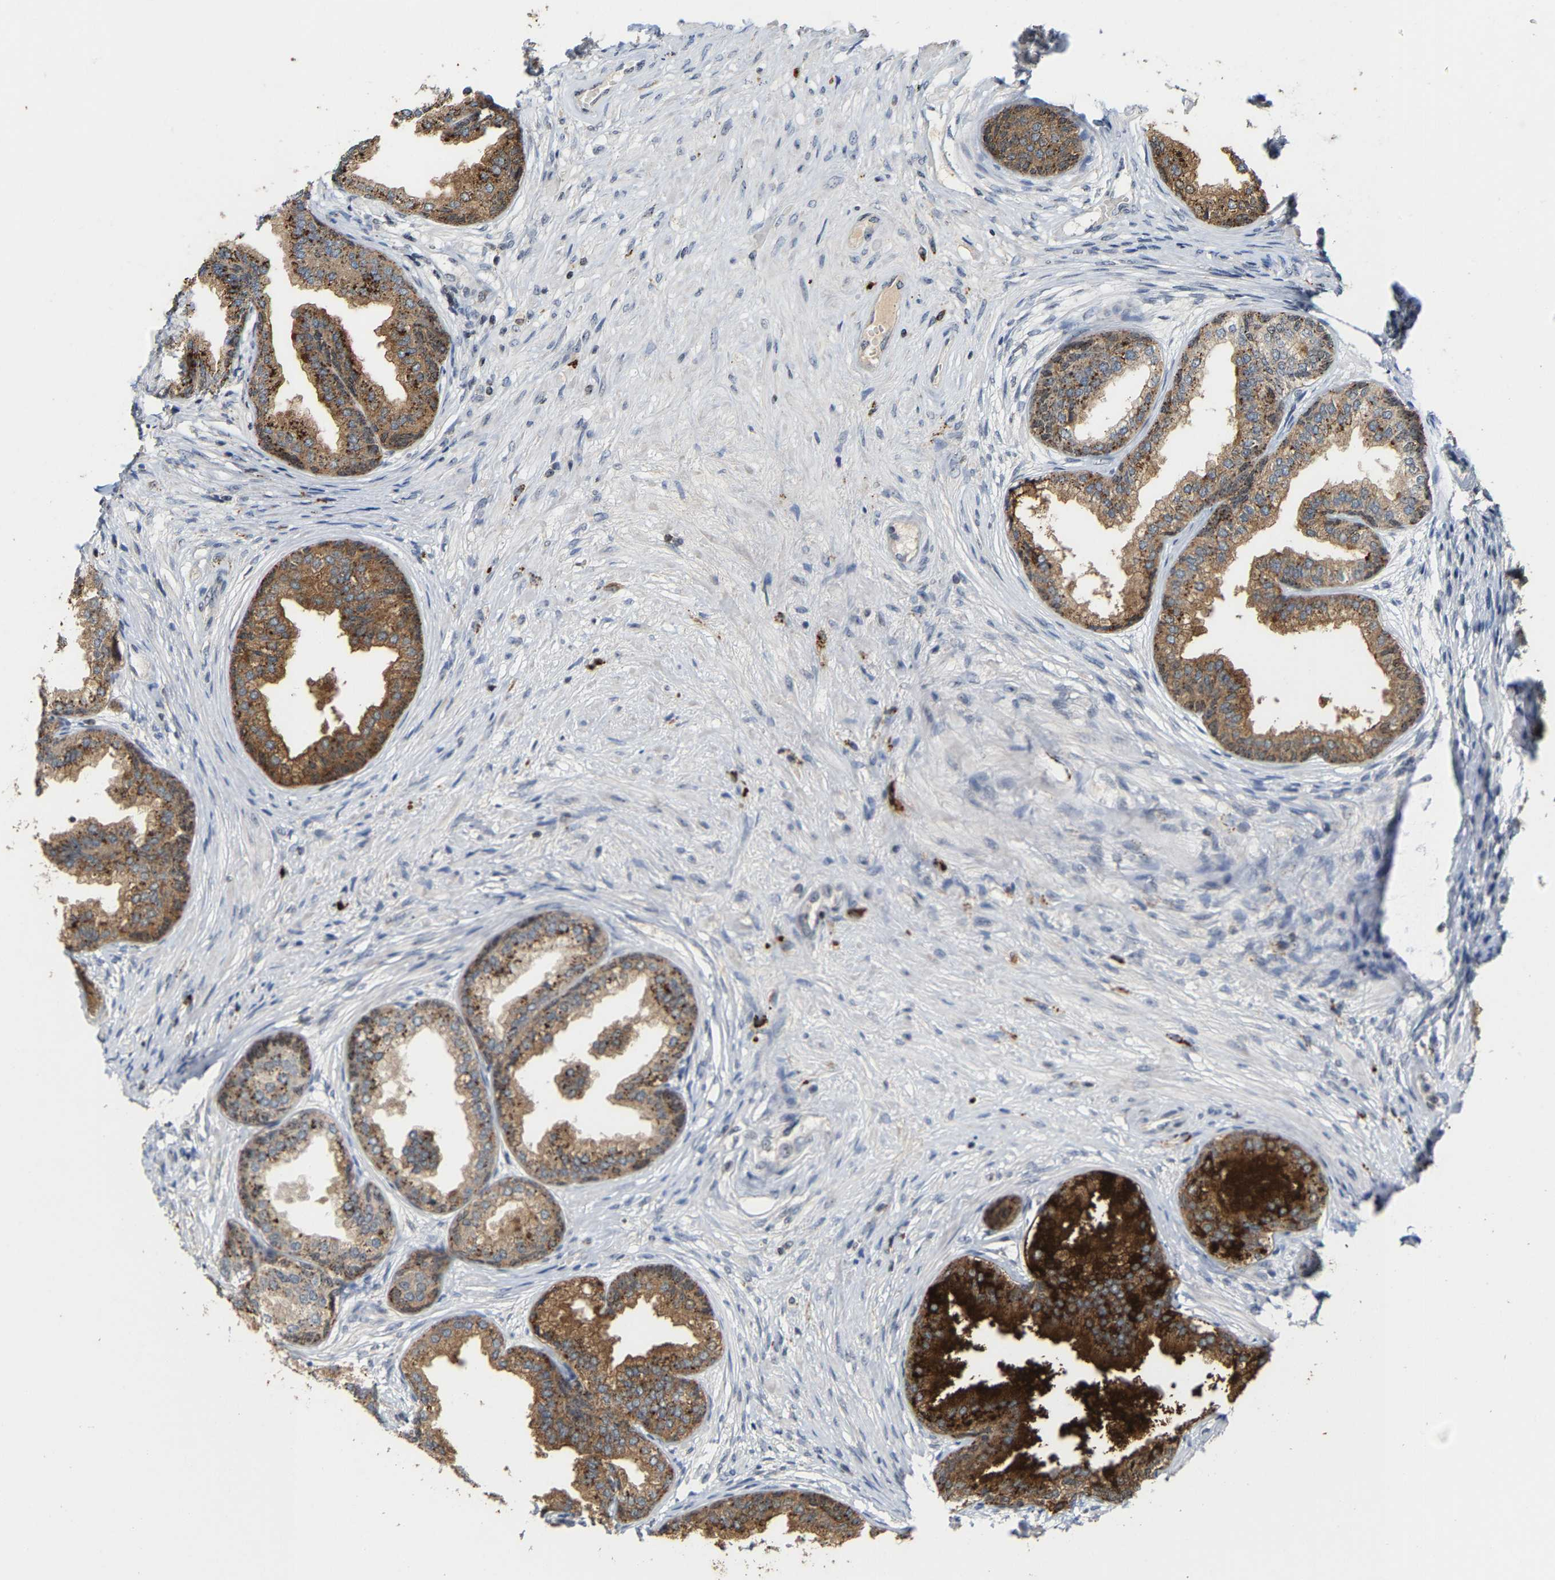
{"staining": {"intensity": "moderate", "quantity": ">75%", "location": "cytoplasmic/membranous"}, "tissue": "prostate", "cell_type": "Glandular cells", "image_type": "normal", "snomed": [{"axis": "morphology", "description": "Normal tissue, NOS"}, {"axis": "topography", "description": "Prostate"}], "caption": "IHC histopathology image of unremarkable human prostate stained for a protein (brown), which displays medium levels of moderate cytoplasmic/membranous staining in approximately >75% of glandular cells.", "gene": "NOP58", "patient": {"sex": "male", "age": 76}}